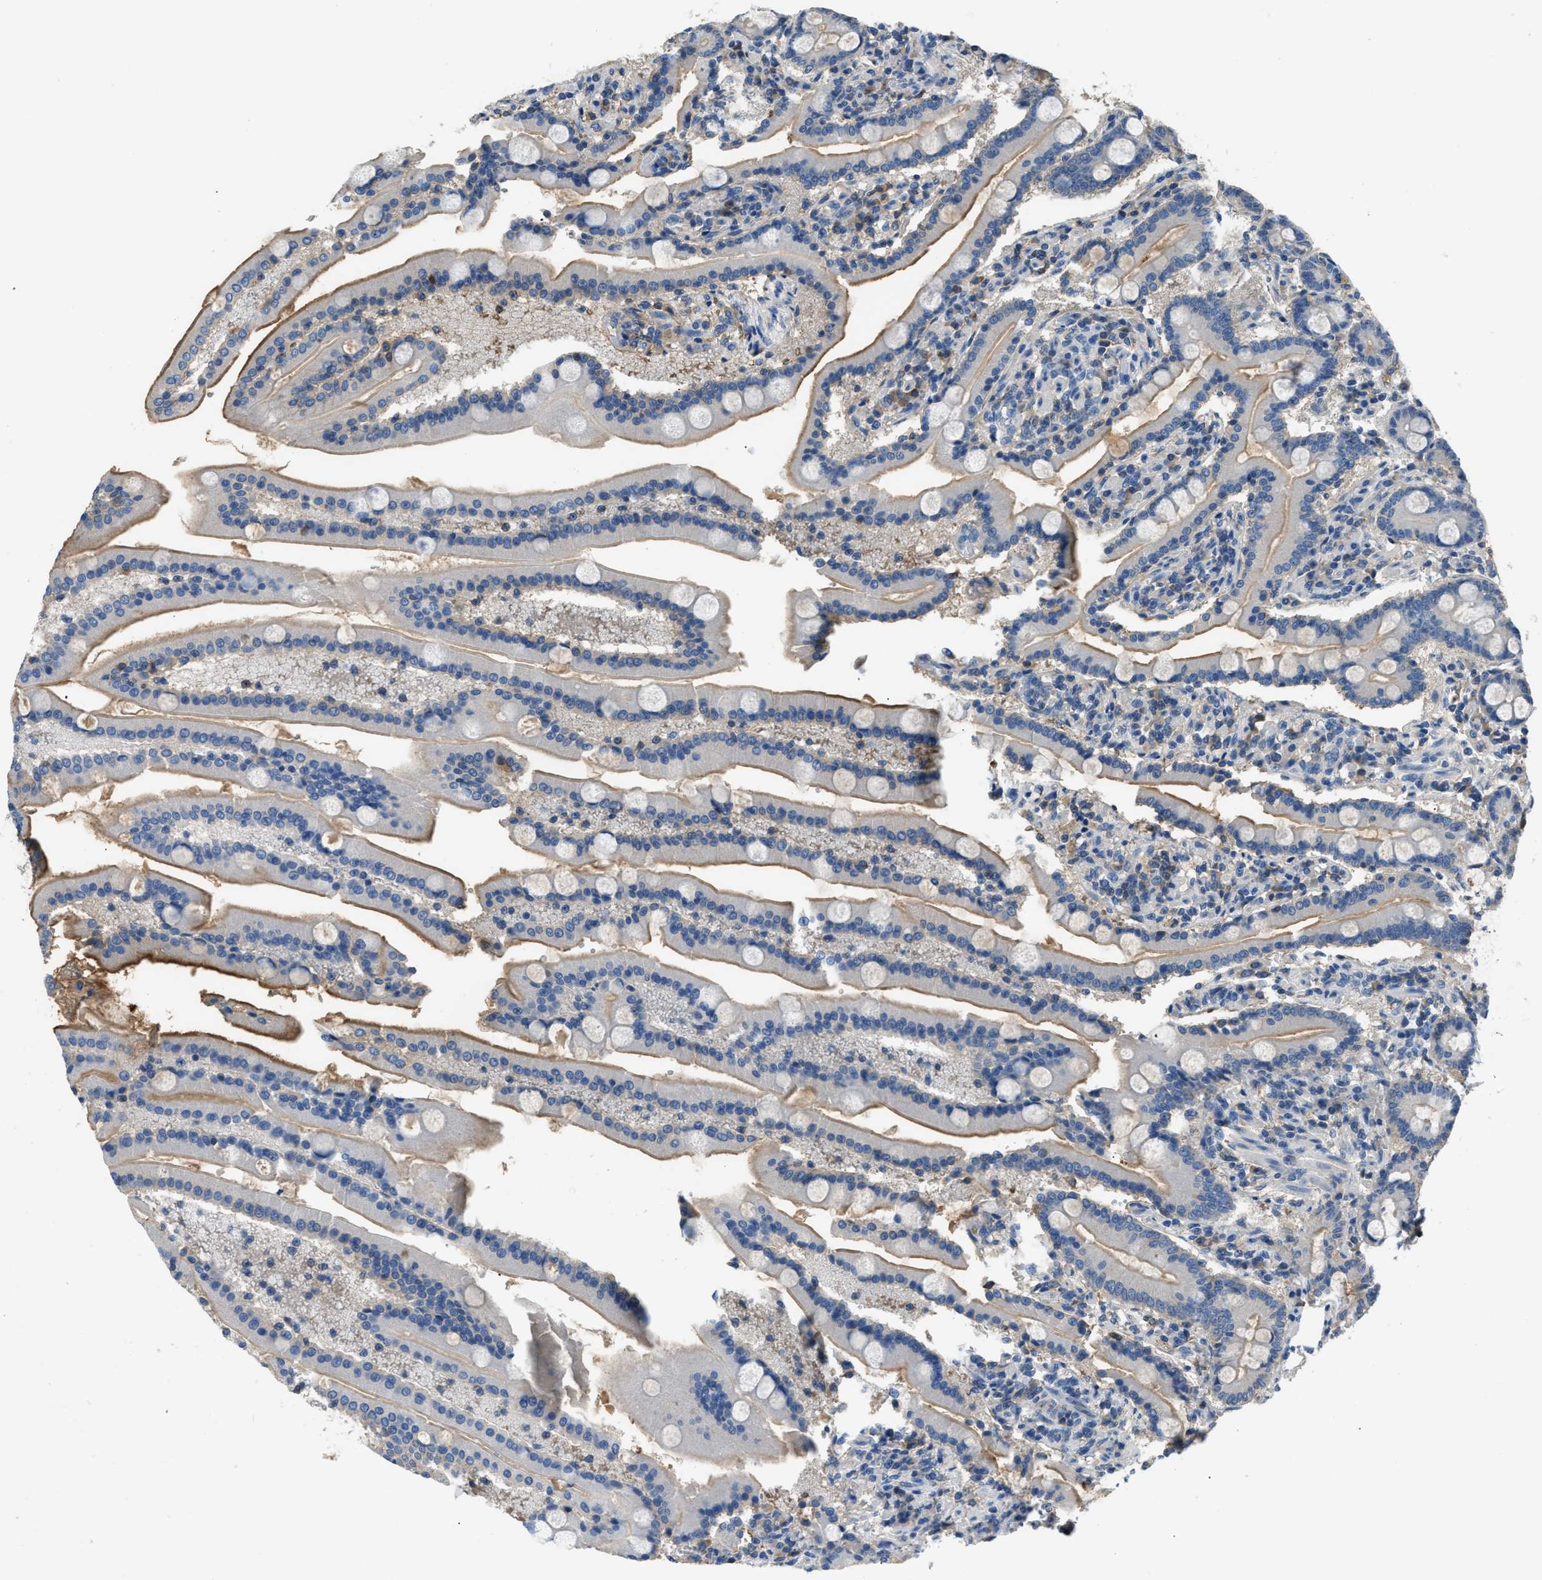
{"staining": {"intensity": "weak", "quantity": "25%-75%", "location": "cytoplasmic/membranous"}, "tissue": "duodenum", "cell_type": "Glandular cells", "image_type": "normal", "snomed": [{"axis": "morphology", "description": "Normal tissue, NOS"}, {"axis": "topography", "description": "Duodenum"}], "caption": "Duodenum stained for a protein displays weak cytoplasmic/membranous positivity in glandular cells. (Brightfield microscopy of DAB IHC at high magnification).", "gene": "STC1", "patient": {"sex": "male", "age": 54}}